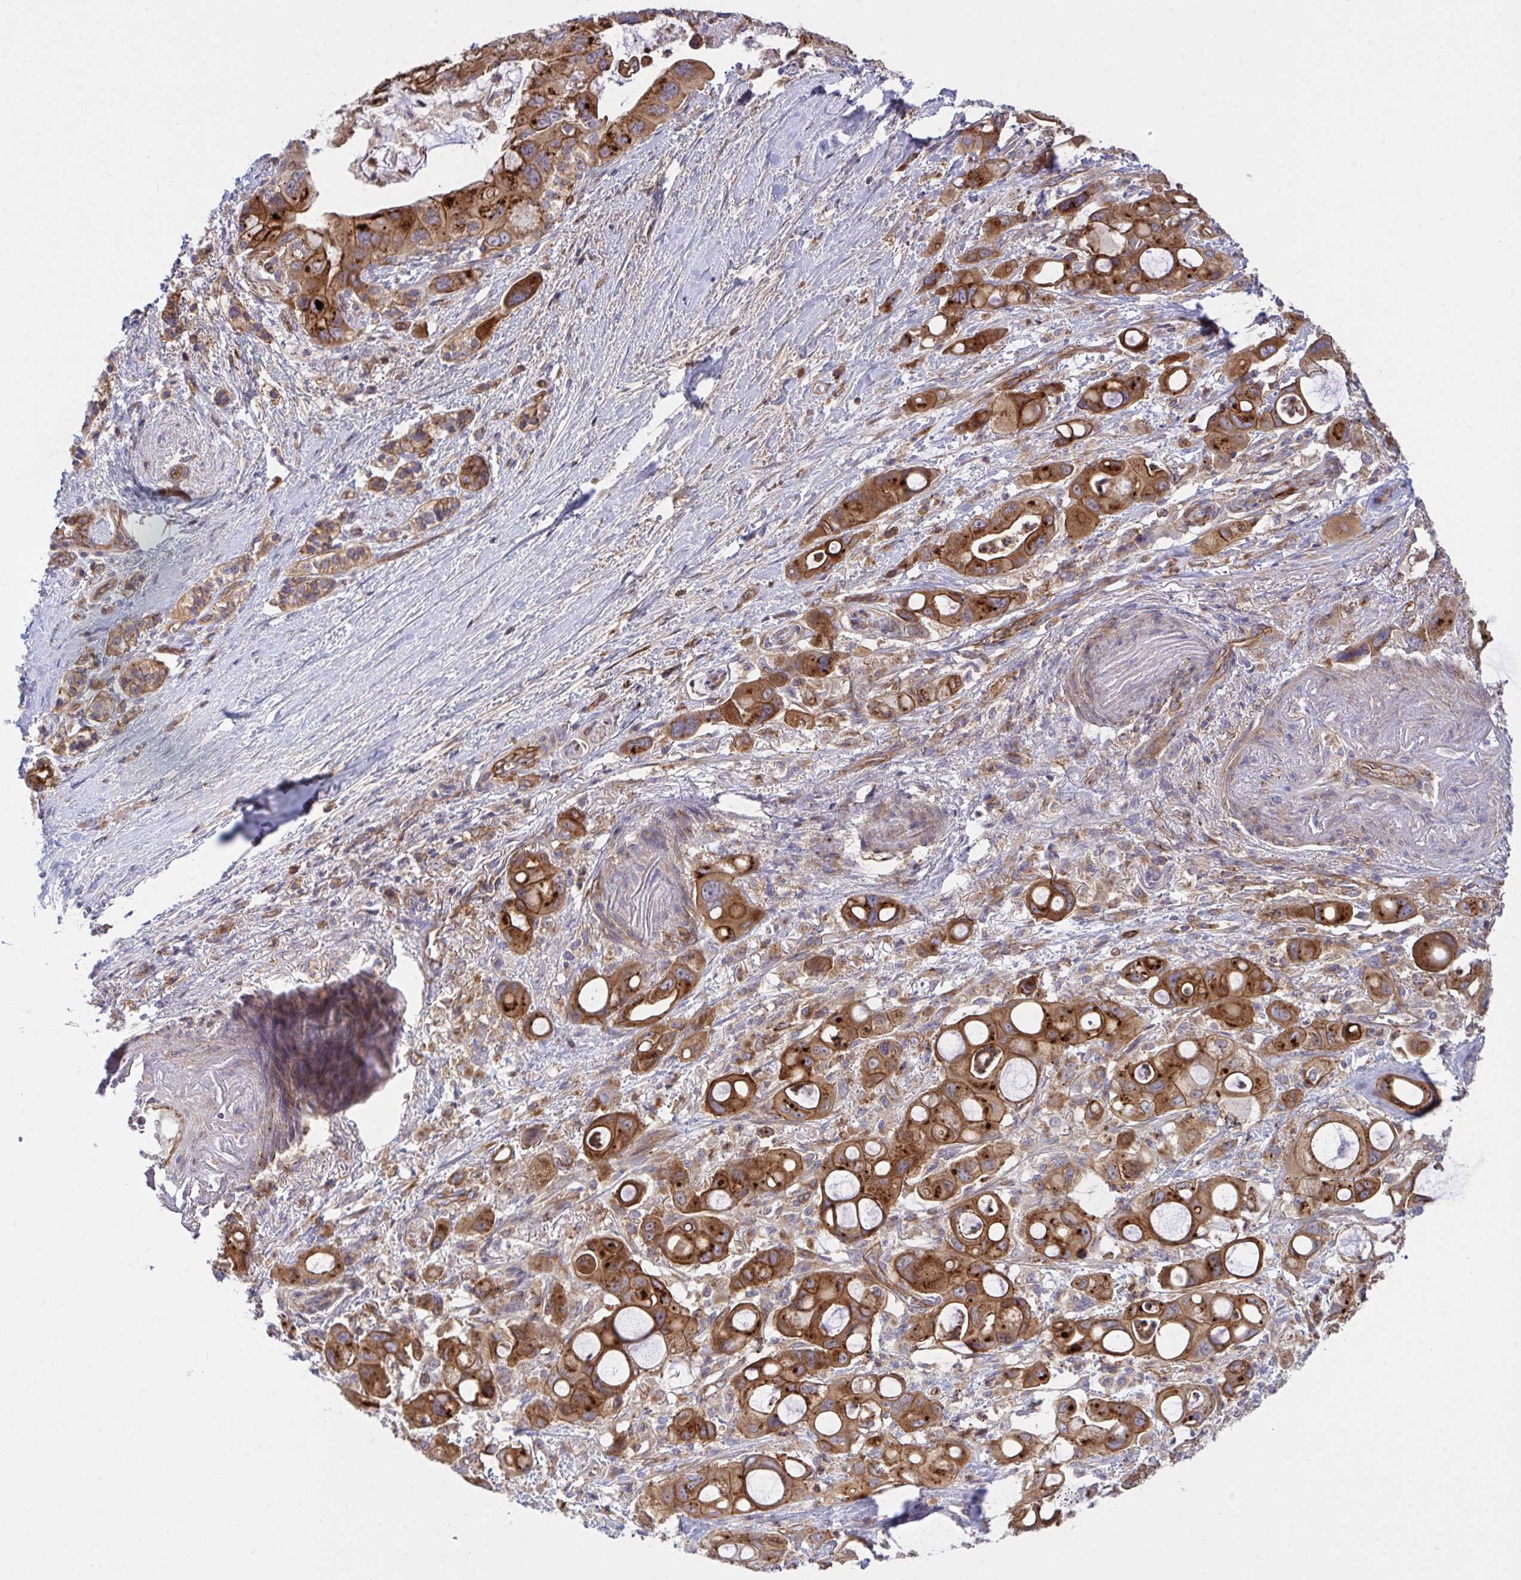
{"staining": {"intensity": "strong", "quantity": ">75%", "location": "cytoplasmic/membranous"}, "tissue": "pancreatic cancer", "cell_type": "Tumor cells", "image_type": "cancer", "snomed": [{"axis": "morphology", "description": "Adenocarcinoma, NOS"}, {"axis": "topography", "description": "Pancreas"}], "caption": "IHC of pancreatic cancer exhibits high levels of strong cytoplasmic/membranous positivity in approximately >75% of tumor cells. The protein is stained brown, and the nuclei are stained in blue (DAB IHC with brightfield microscopy, high magnification).", "gene": "C4orf36", "patient": {"sex": "male", "age": 68}}